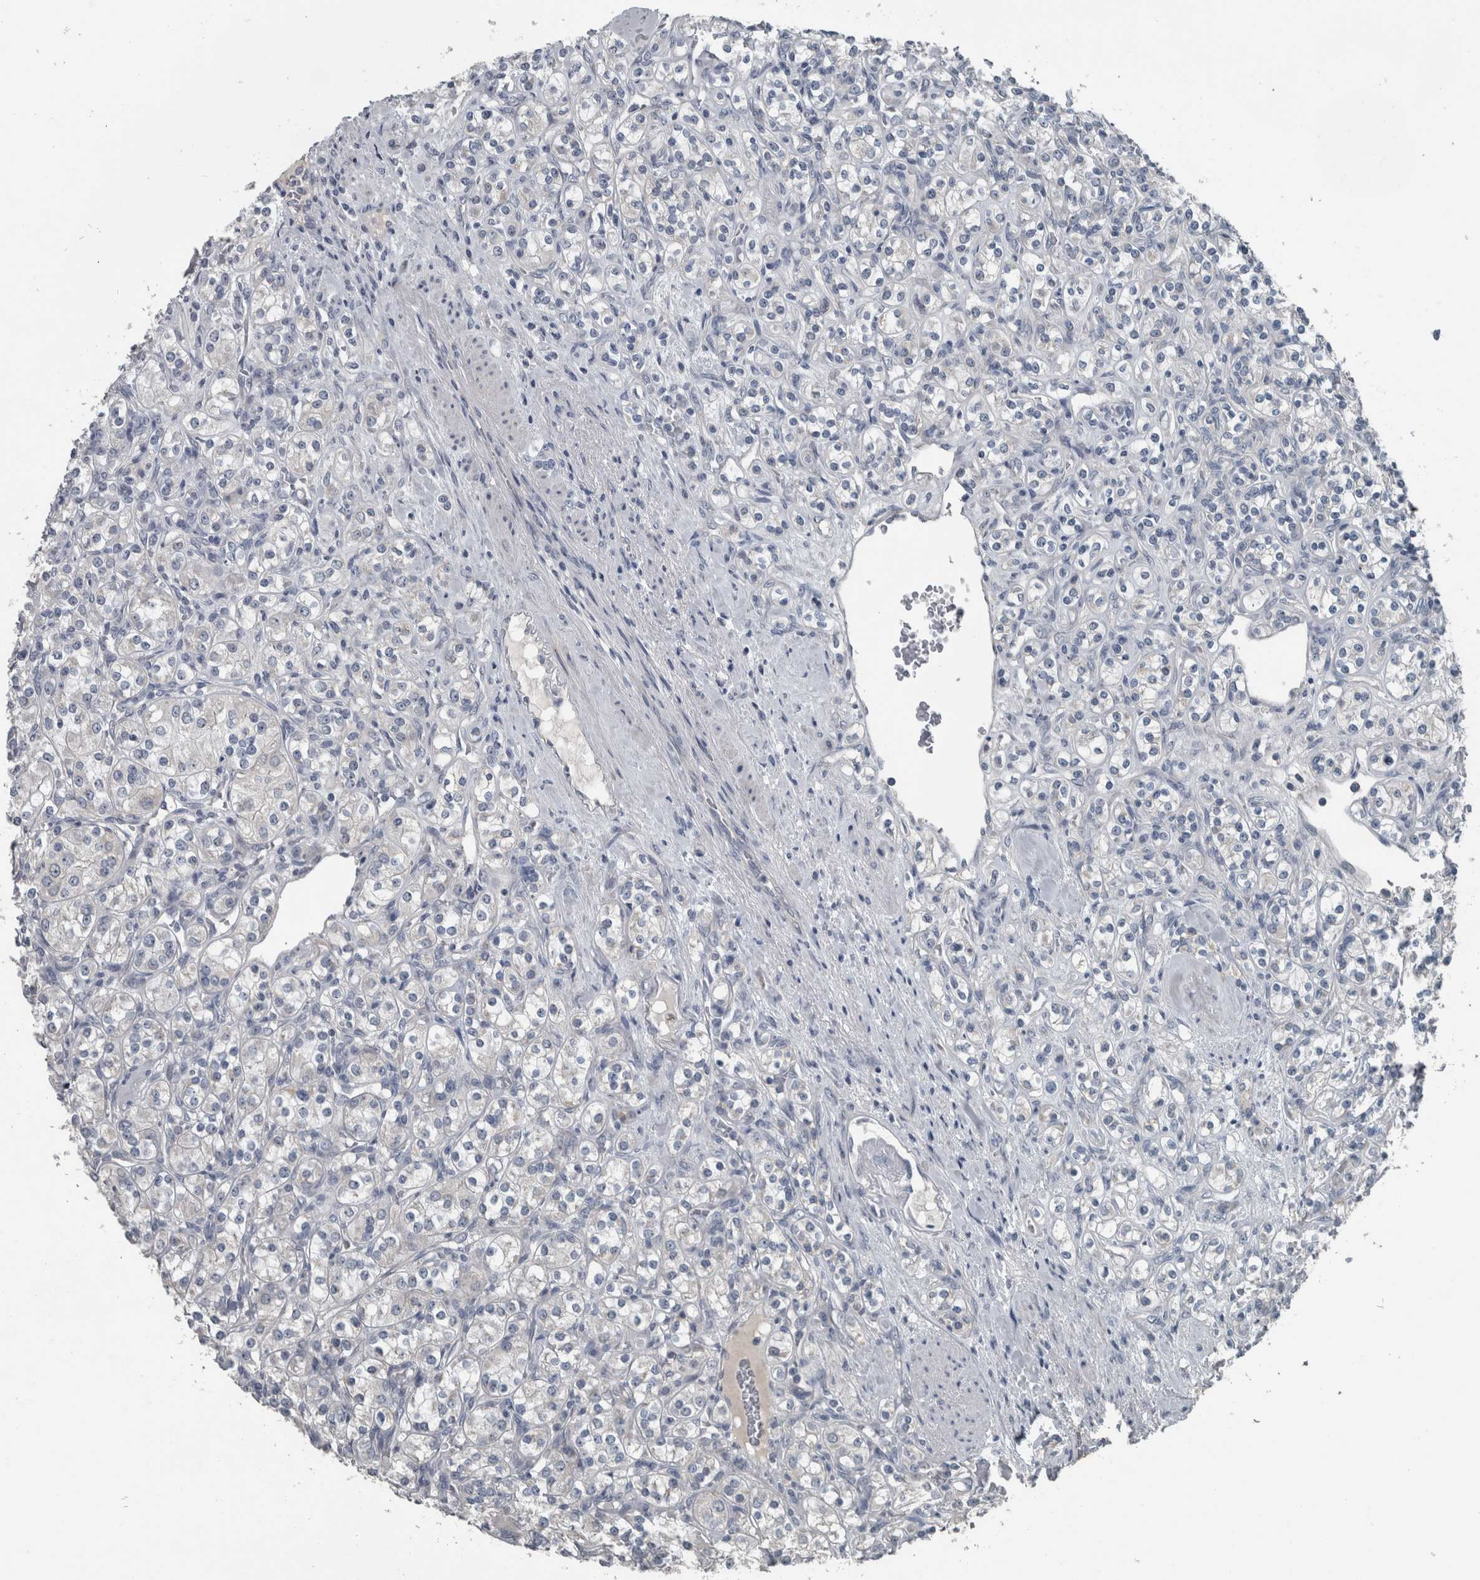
{"staining": {"intensity": "negative", "quantity": "none", "location": "none"}, "tissue": "renal cancer", "cell_type": "Tumor cells", "image_type": "cancer", "snomed": [{"axis": "morphology", "description": "Adenocarcinoma, NOS"}, {"axis": "topography", "description": "Kidney"}], "caption": "Photomicrograph shows no protein positivity in tumor cells of renal adenocarcinoma tissue.", "gene": "KRT20", "patient": {"sex": "male", "age": 77}}